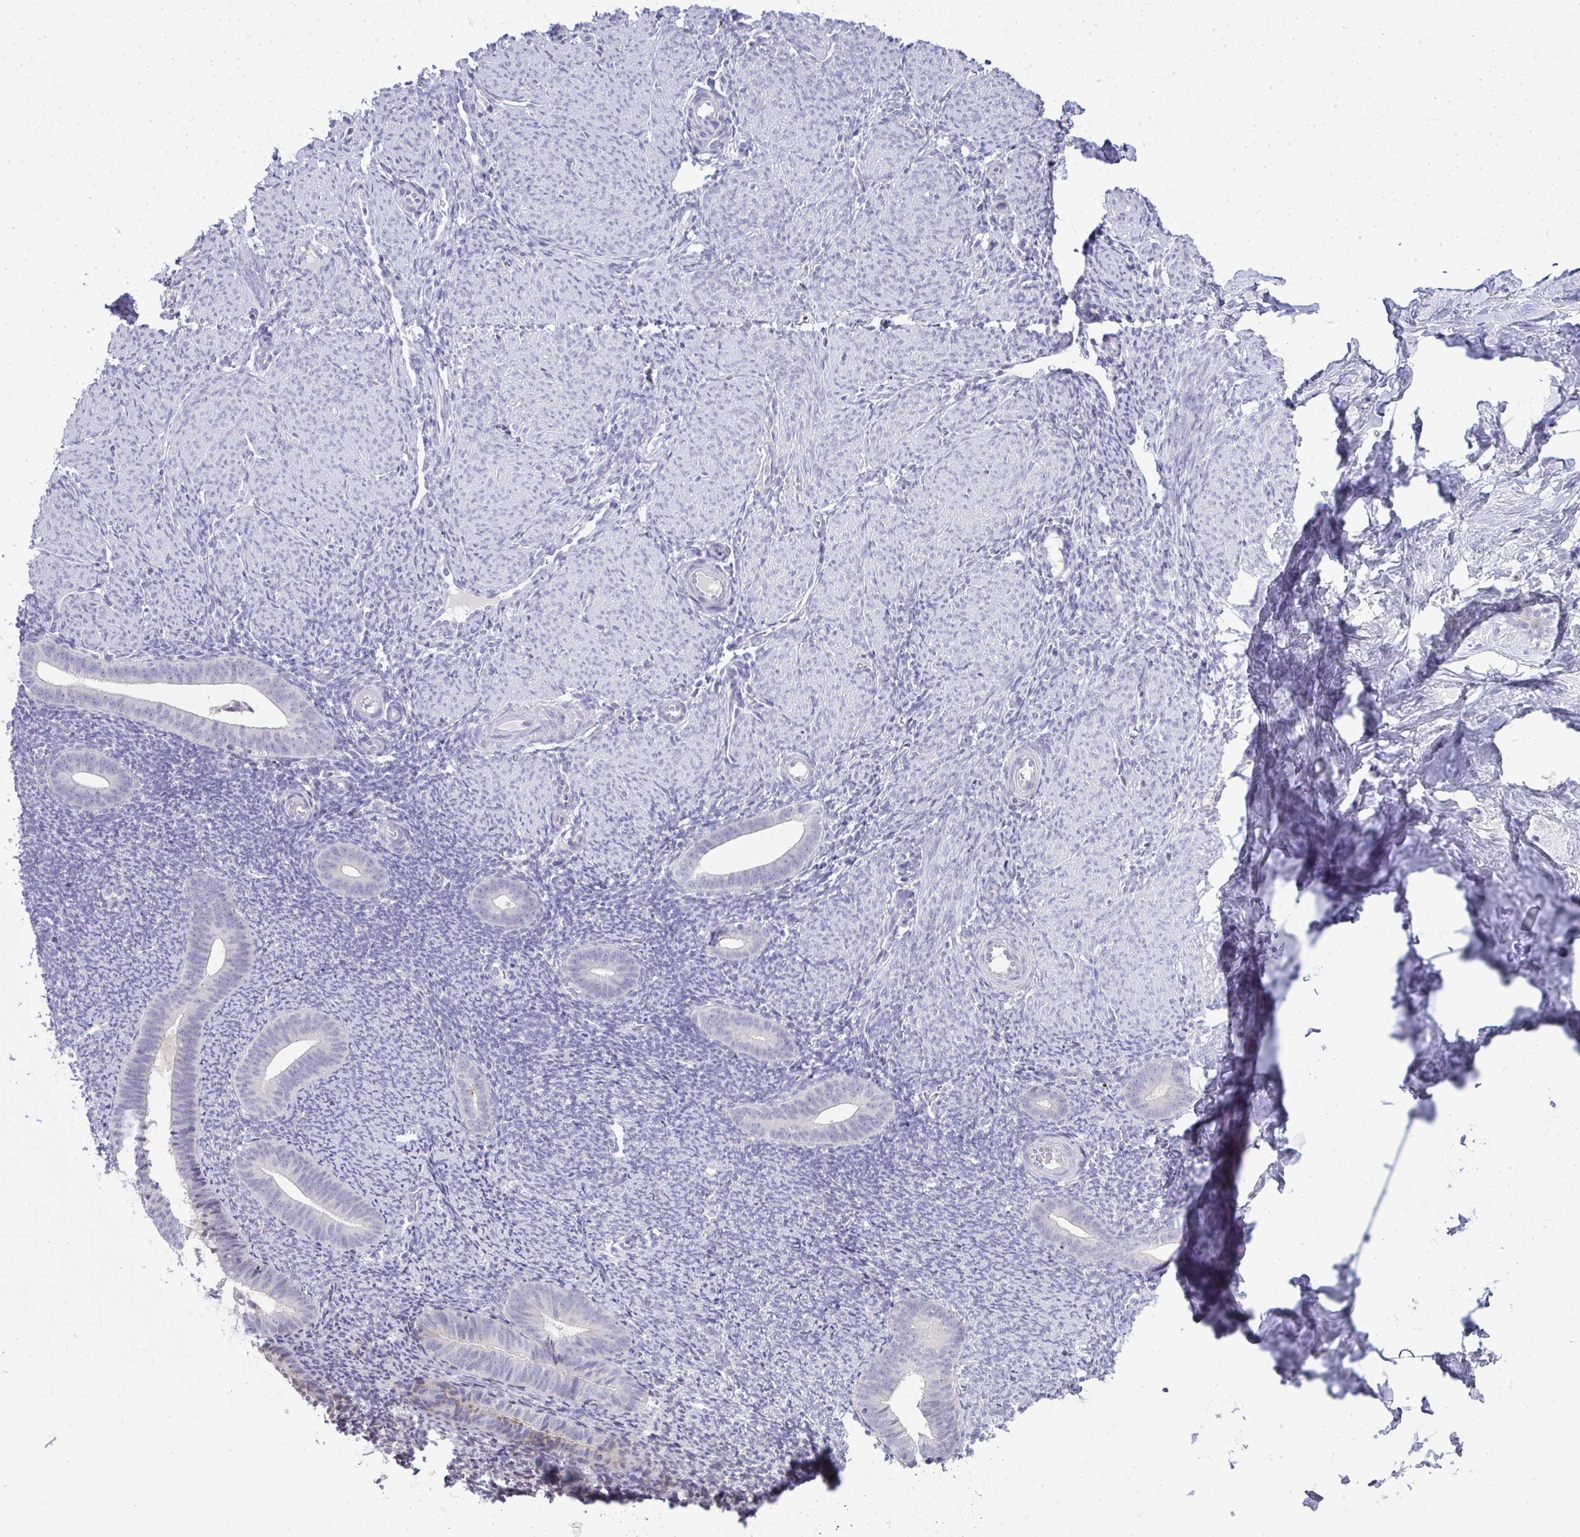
{"staining": {"intensity": "negative", "quantity": "none", "location": "none"}, "tissue": "endometrium", "cell_type": "Cells in endometrial stroma", "image_type": "normal", "snomed": [{"axis": "morphology", "description": "Normal tissue, NOS"}, {"axis": "topography", "description": "Endometrium"}], "caption": "IHC micrograph of unremarkable human endometrium stained for a protein (brown), which reveals no expression in cells in endometrial stroma. (Stains: DAB IHC with hematoxylin counter stain, Microscopy: brightfield microscopy at high magnification).", "gene": "VPS4B", "patient": {"sex": "female", "age": 39}}